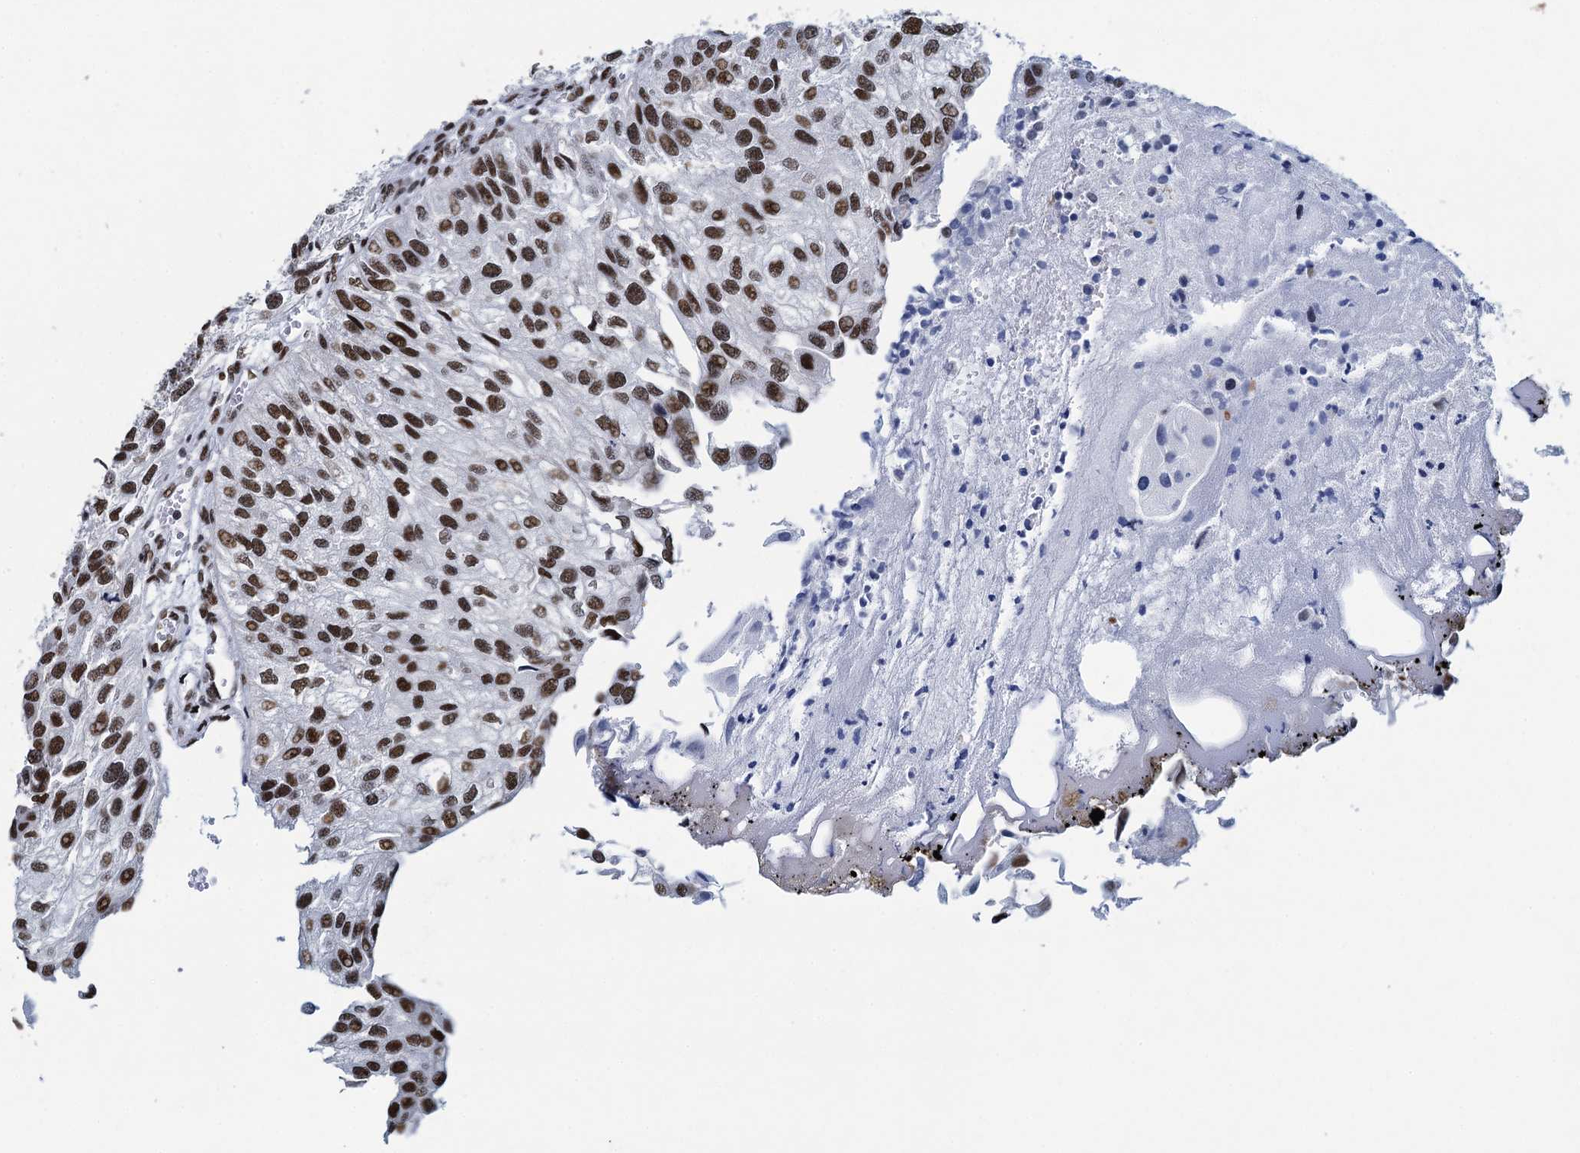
{"staining": {"intensity": "moderate", "quantity": ">75%", "location": "nuclear"}, "tissue": "urothelial cancer", "cell_type": "Tumor cells", "image_type": "cancer", "snomed": [{"axis": "morphology", "description": "Urothelial carcinoma, Low grade"}, {"axis": "topography", "description": "Urinary bladder"}], "caption": "Immunohistochemical staining of urothelial cancer displays medium levels of moderate nuclear protein staining in approximately >75% of tumor cells.", "gene": "HNRNPUL2", "patient": {"sex": "female", "age": 89}}